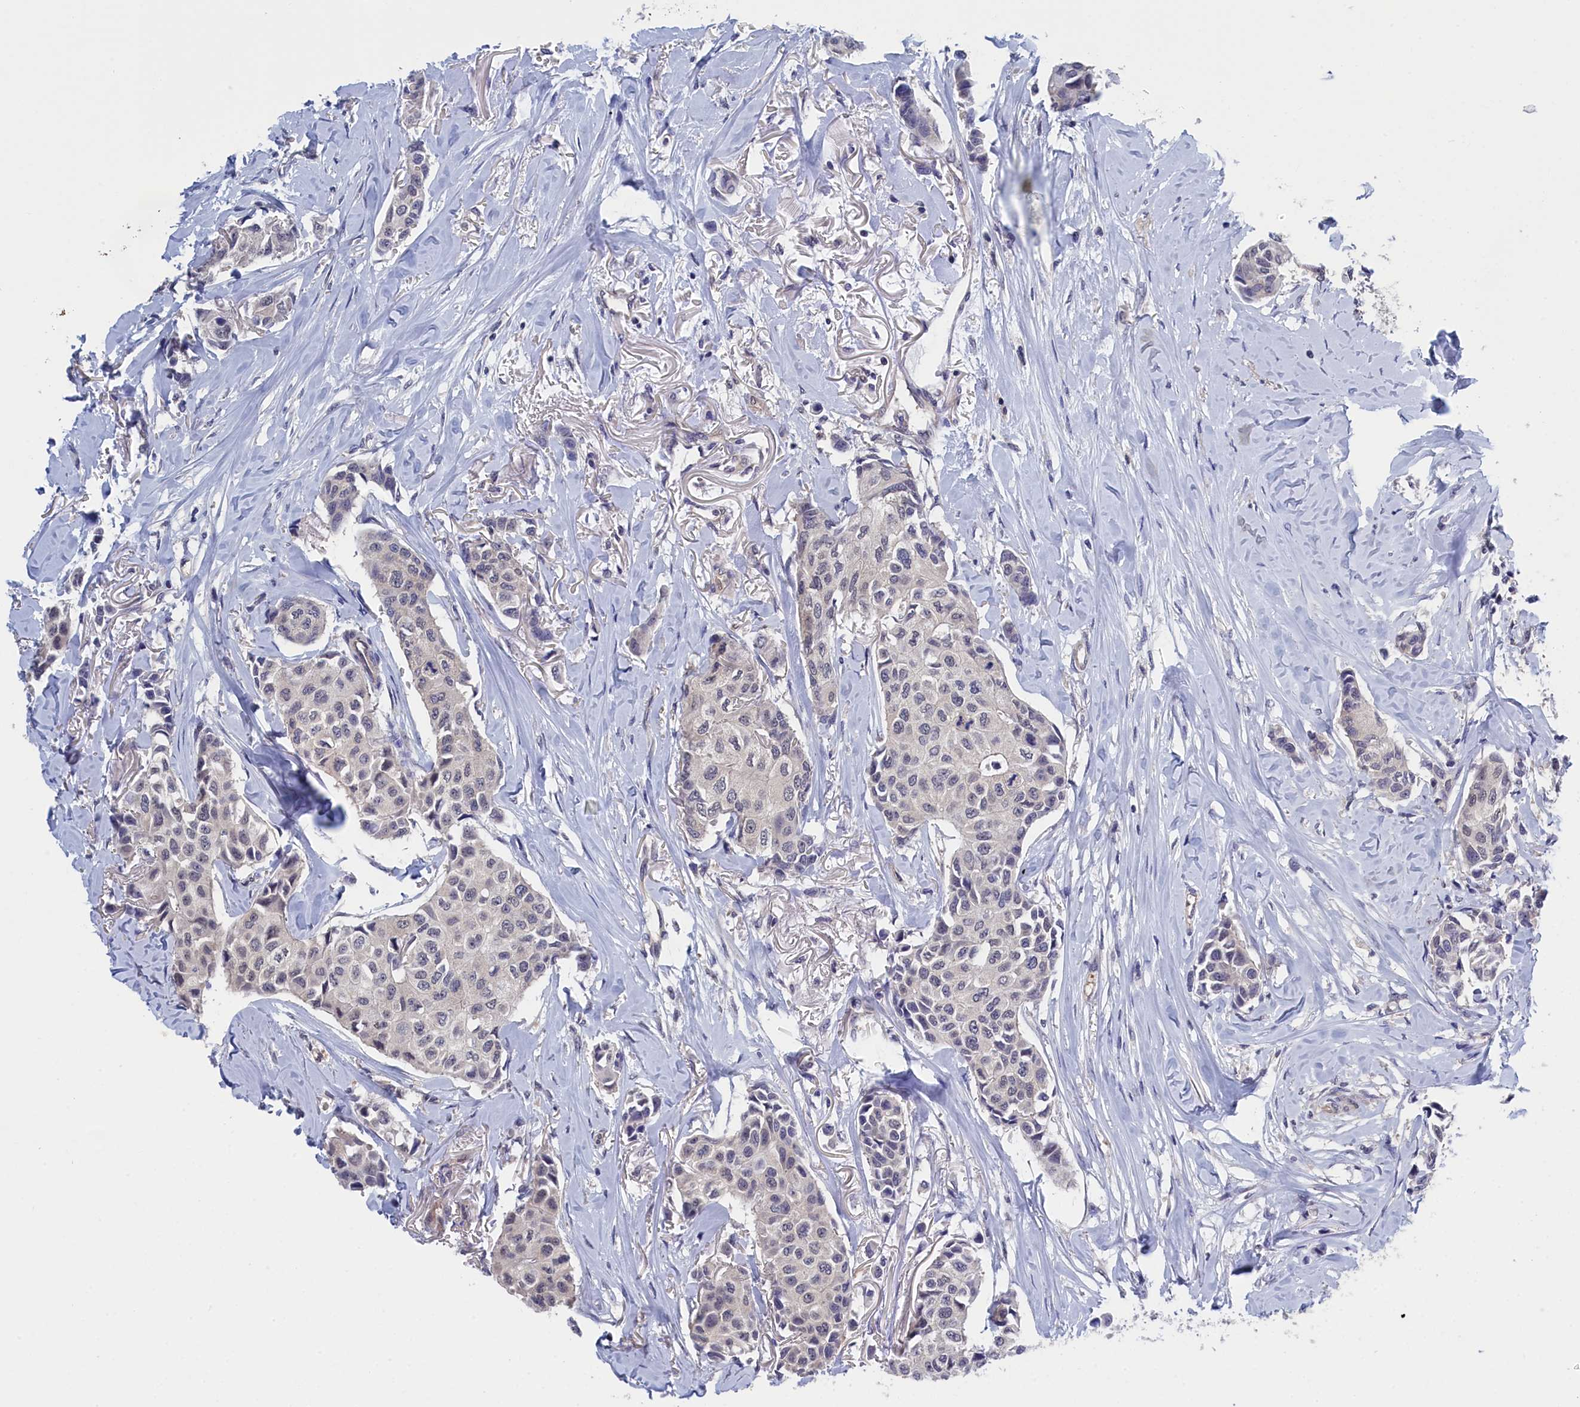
{"staining": {"intensity": "negative", "quantity": "none", "location": "none"}, "tissue": "breast cancer", "cell_type": "Tumor cells", "image_type": "cancer", "snomed": [{"axis": "morphology", "description": "Duct carcinoma"}, {"axis": "topography", "description": "Breast"}], "caption": "Tumor cells are negative for brown protein staining in breast cancer (invasive ductal carcinoma).", "gene": "PGP", "patient": {"sex": "female", "age": 80}}